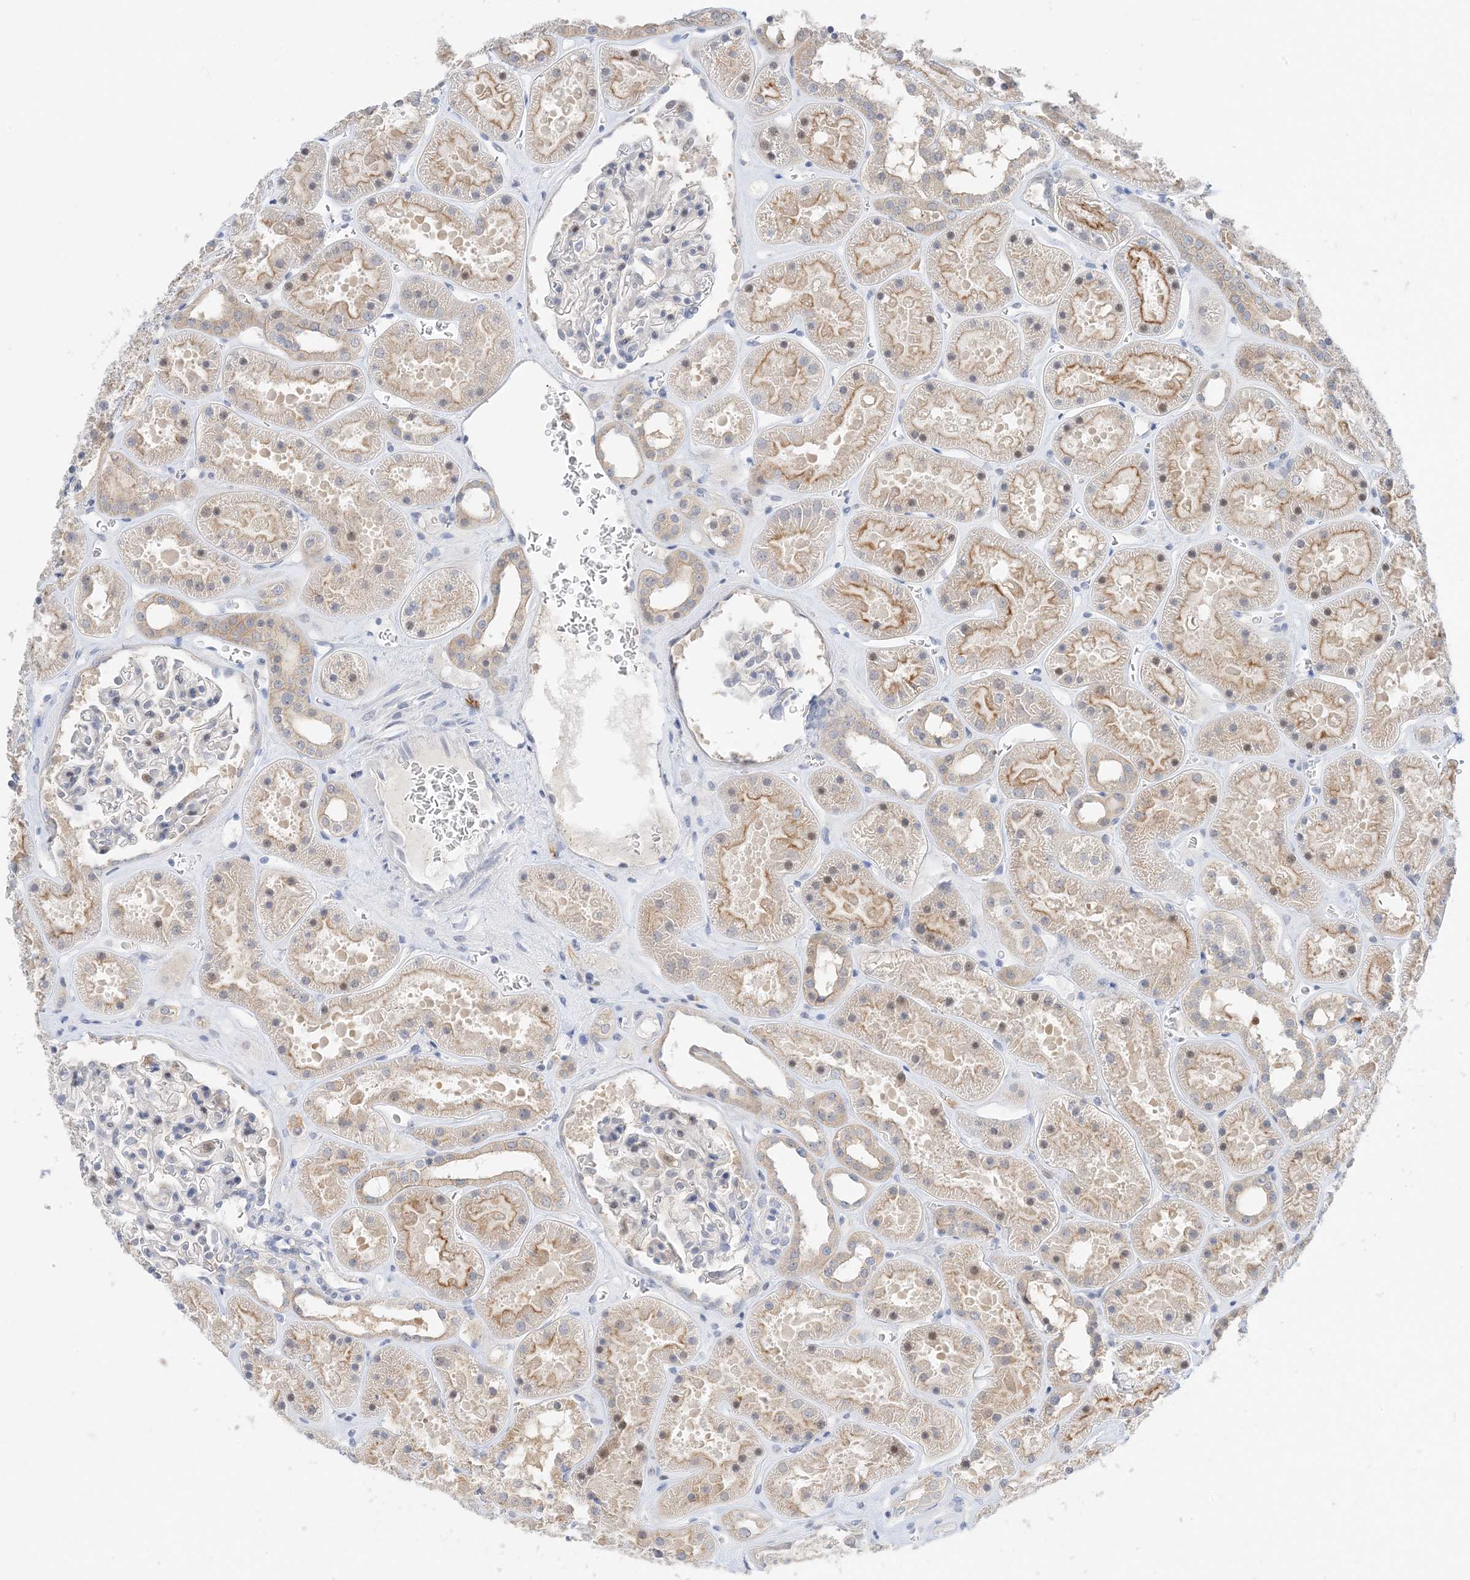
{"staining": {"intensity": "negative", "quantity": "none", "location": "none"}, "tissue": "kidney", "cell_type": "Cells in glomeruli", "image_type": "normal", "snomed": [{"axis": "morphology", "description": "Normal tissue, NOS"}, {"axis": "topography", "description": "Kidney"}], "caption": "Micrograph shows no protein expression in cells in glomeruli of unremarkable kidney. (Immunohistochemistry, brightfield microscopy, high magnification).", "gene": "KIFBP", "patient": {"sex": "female", "age": 41}}